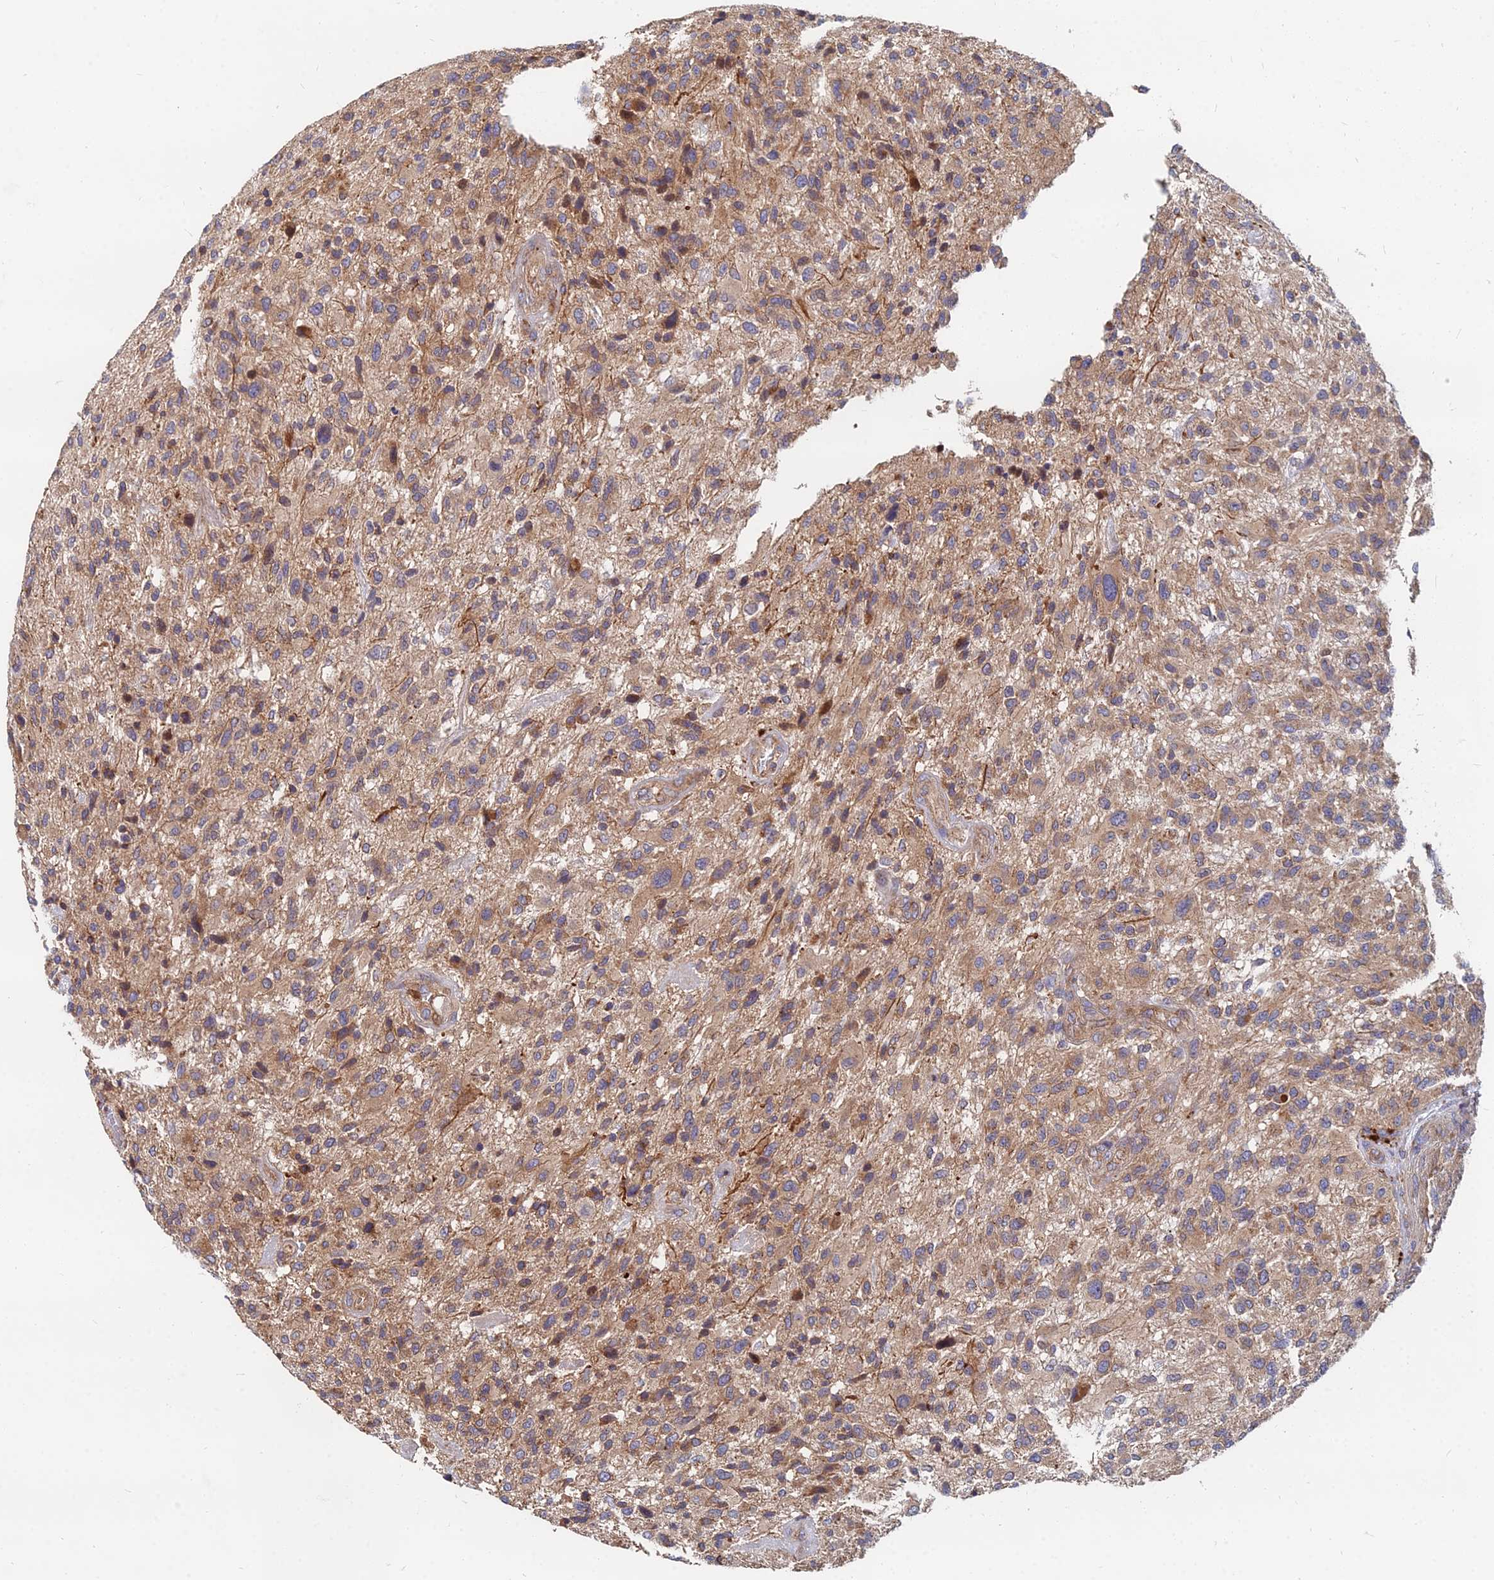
{"staining": {"intensity": "moderate", "quantity": "25%-75%", "location": "cytoplasmic/membranous"}, "tissue": "glioma", "cell_type": "Tumor cells", "image_type": "cancer", "snomed": [{"axis": "morphology", "description": "Glioma, malignant, High grade"}, {"axis": "topography", "description": "Brain"}], "caption": "DAB (3,3'-diaminobenzidine) immunohistochemical staining of human malignant glioma (high-grade) displays moderate cytoplasmic/membranous protein positivity in approximately 25%-75% of tumor cells.", "gene": "CCZ1", "patient": {"sex": "male", "age": 47}}